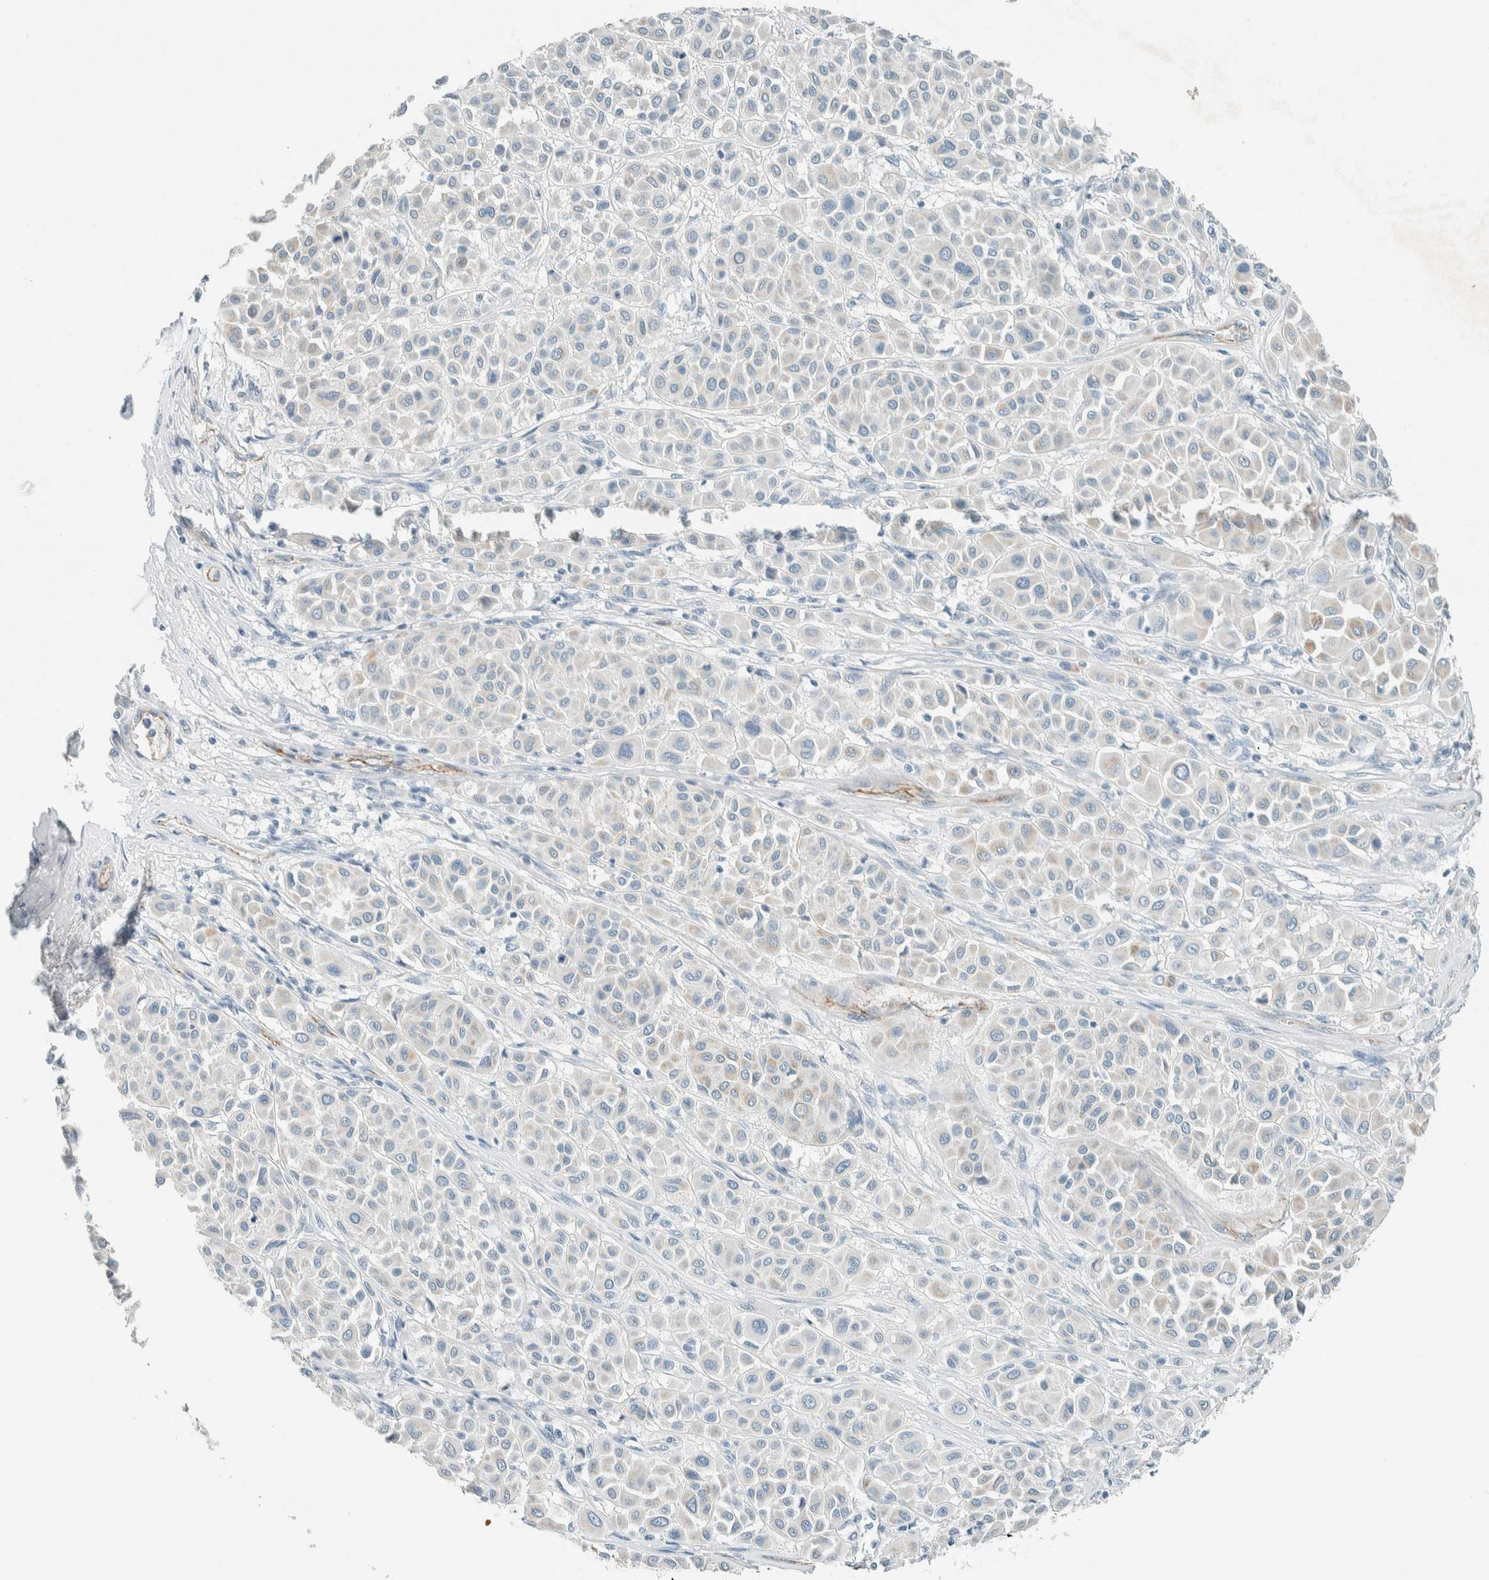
{"staining": {"intensity": "negative", "quantity": "none", "location": "none"}, "tissue": "melanoma", "cell_type": "Tumor cells", "image_type": "cancer", "snomed": [{"axis": "morphology", "description": "Malignant melanoma, Metastatic site"}, {"axis": "topography", "description": "Soft tissue"}], "caption": "High power microscopy histopathology image of an immunohistochemistry micrograph of melanoma, revealing no significant staining in tumor cells.", "gene": "SLFN12", "patient": {"sex": "male", "age": 41}}